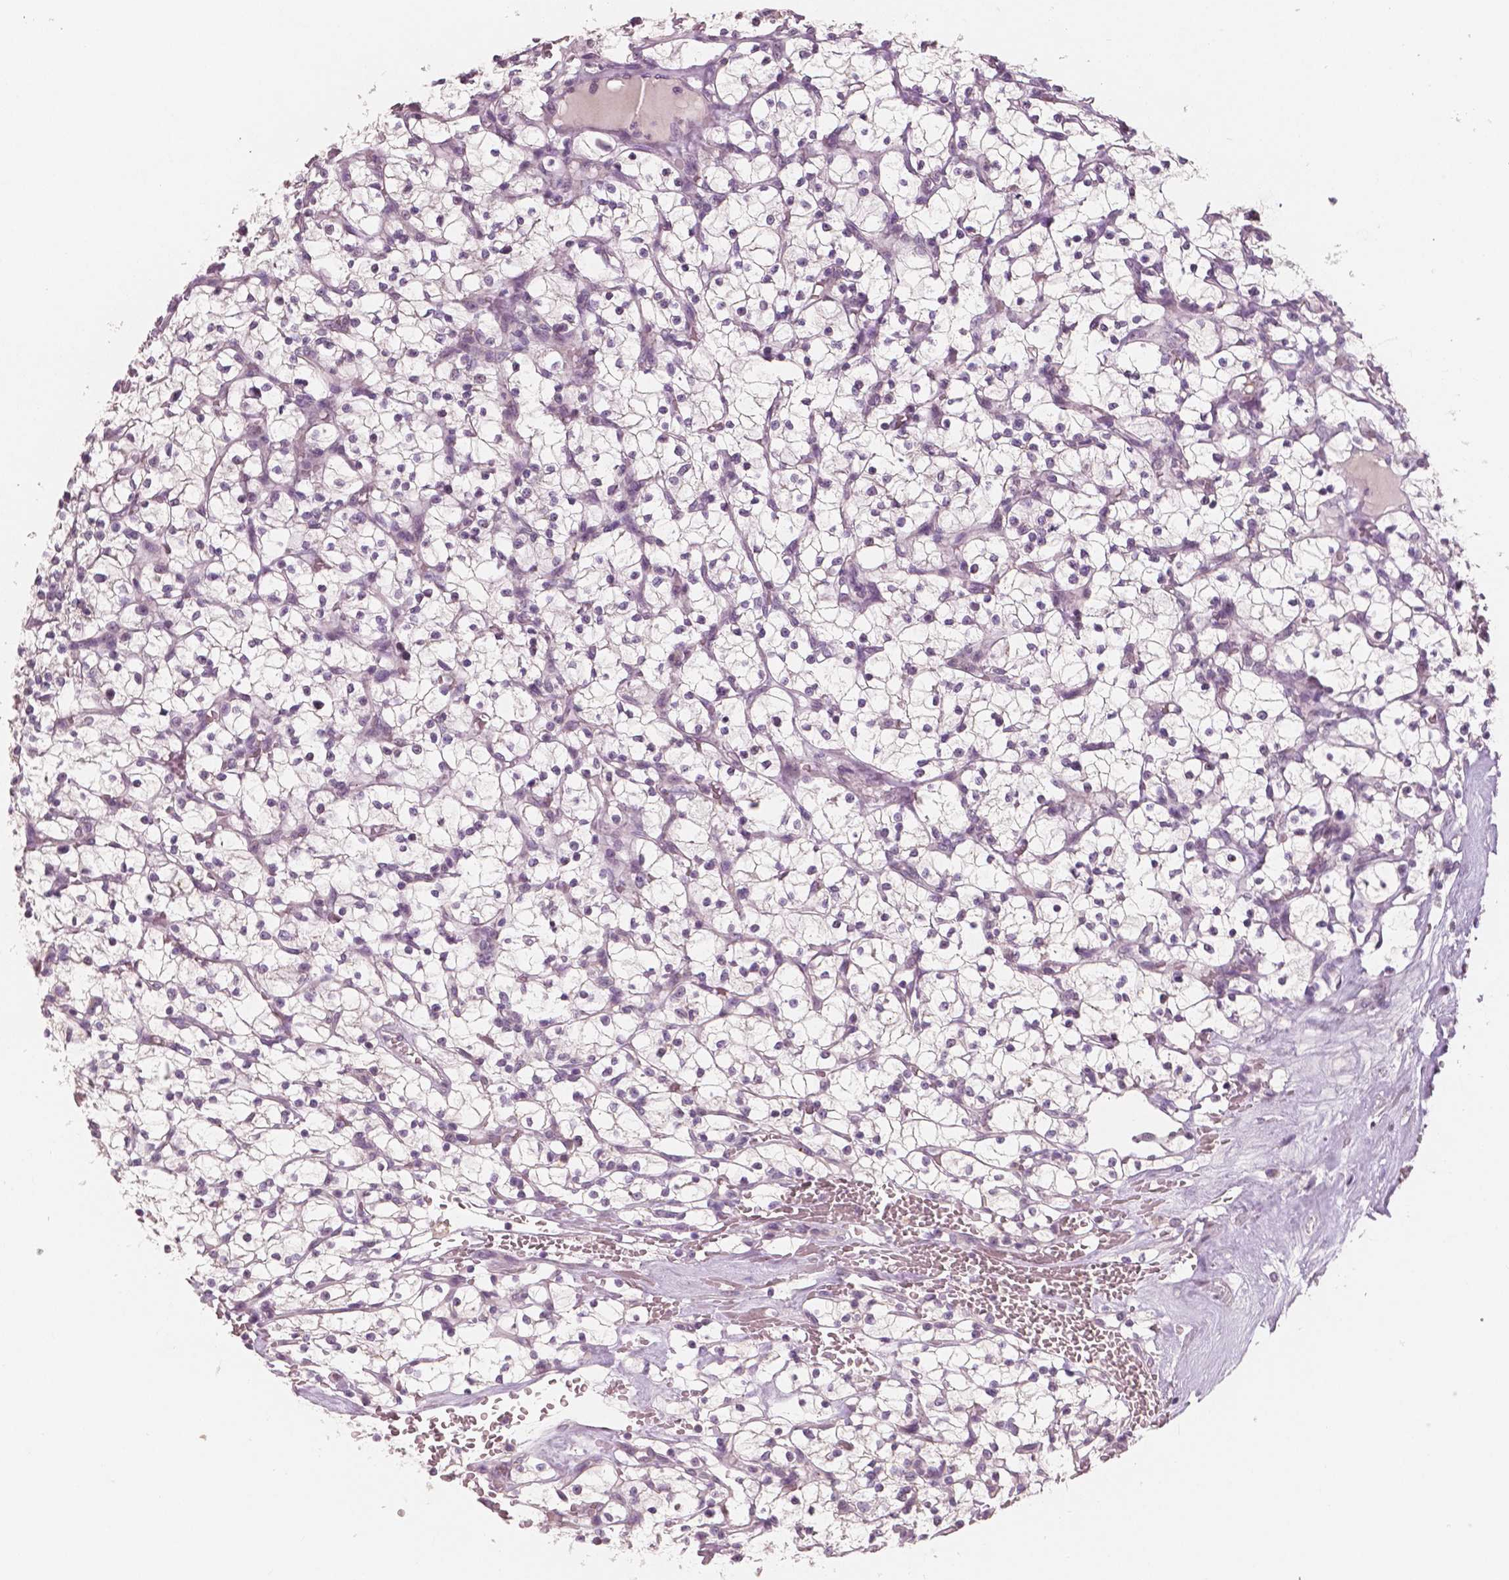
{"staining": {"intensity": "negative", "quantity": "none", "location": "none"}, "tissue": "renal cancer", "cell_type": "Tumor cells", "image_type": "cancer", "snomed": [{"axis": "morphology", "description": "Adenocarcinoma, NOS"}, {"axis": "topography", "description": "Kidney"}], "caption": "DAB (3,3'-diaminobenzidine) immunohistochemical staining of human renal cancer (adenocarcinoma) reveals no significant staining in tumor cells.", "gene": "RNASE7", "patient": {"sex": "female", "age": 64}}